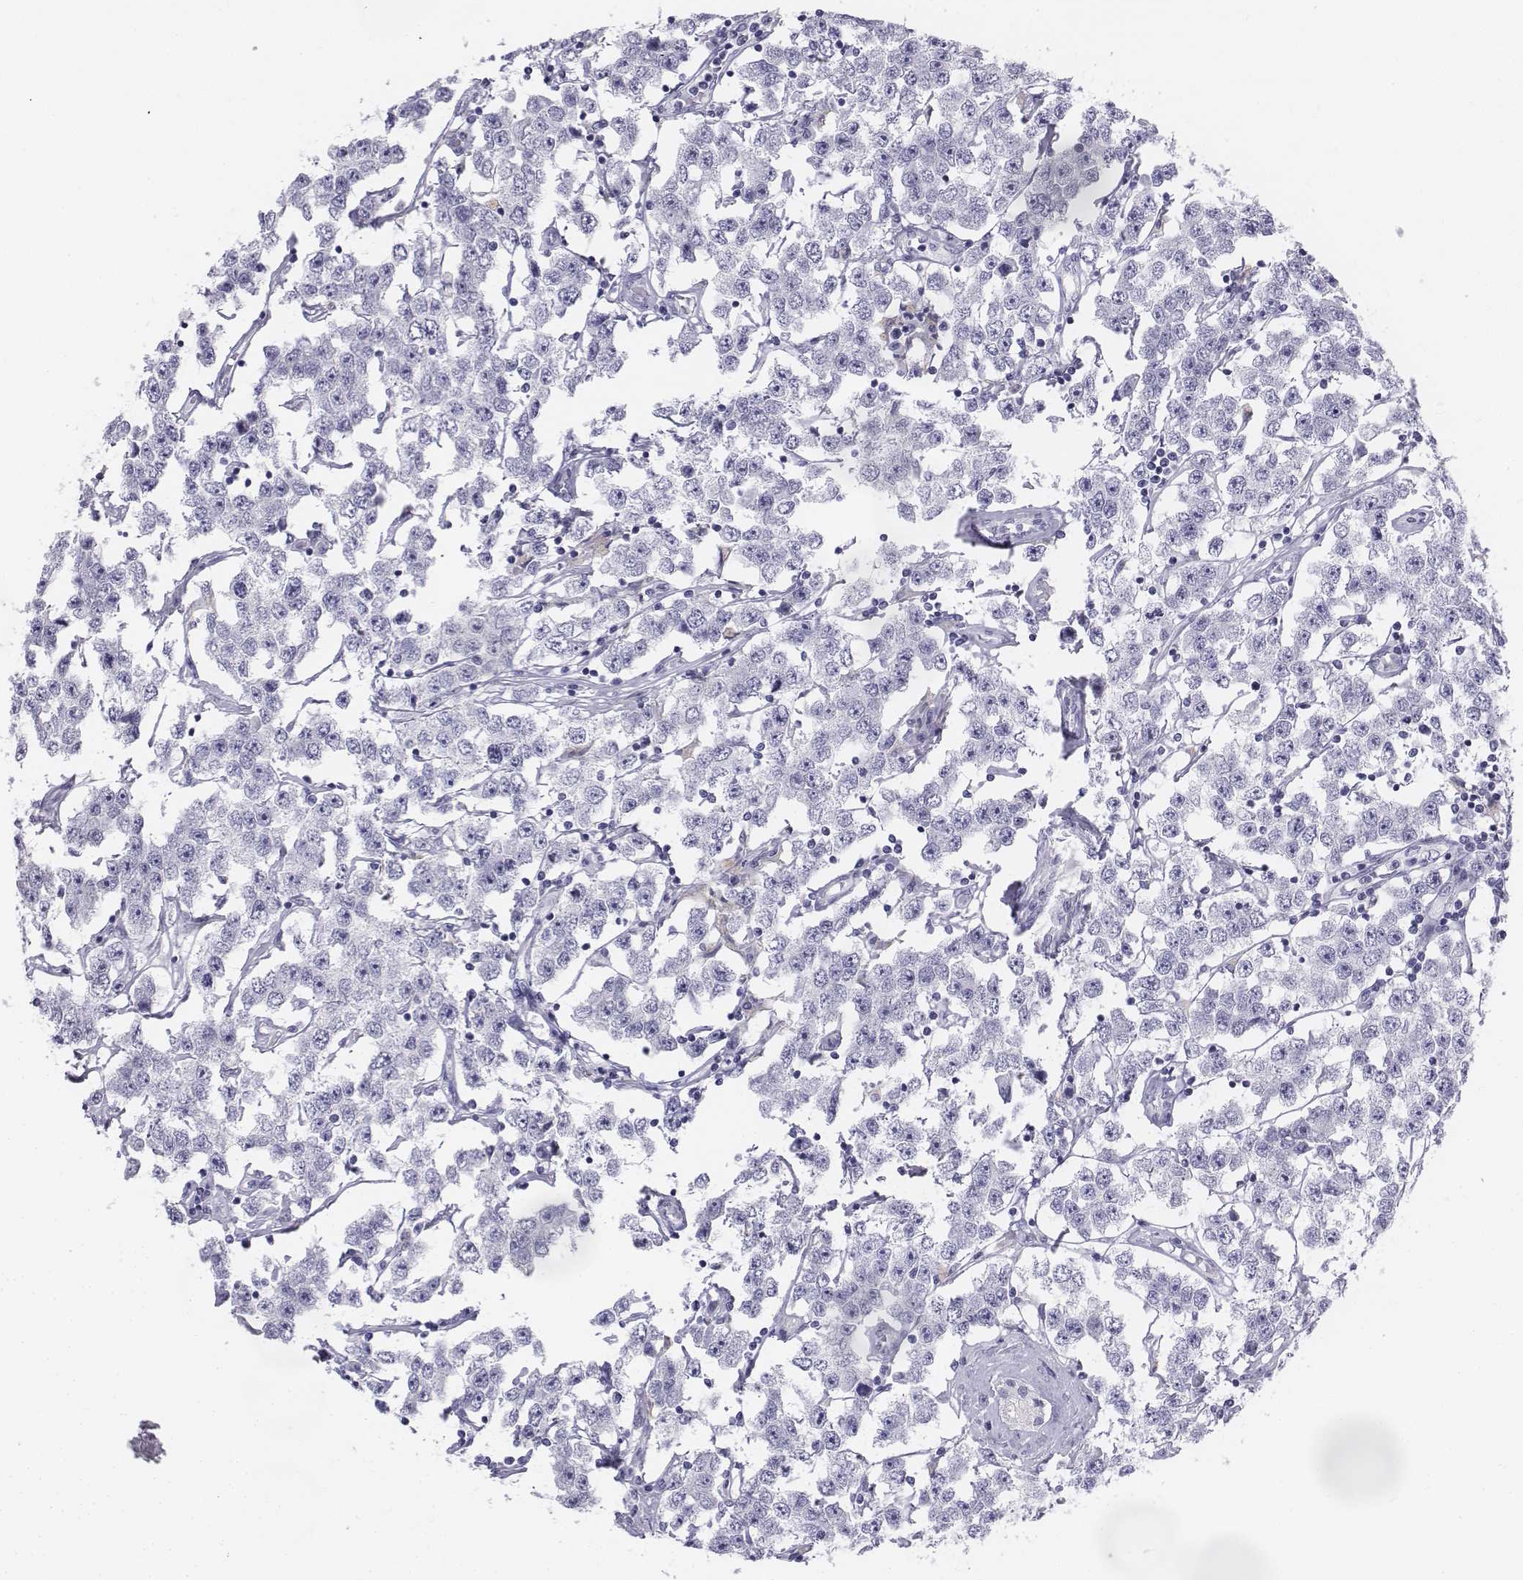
{"staining": {"intensity": "negative", "quantity": "none", "location": "none"}, "tissue": "testis cancer", "cell_type": "Tumor cells", "image_type": "cancer", "snomed": [{"axis": "morphology", "description": "Seminoma, NOS"}, {"axis": "topography", "description": "Testis"}], "caption": "This micrograph is of seminoma (testis) stained with immunohistochemistry (IHC) to label a protein in brown with the nuclei are counter-stained blue. There is no expression in tumor cells.", "gene": "TH", "patient": {"sex": "male", "age": 52}}